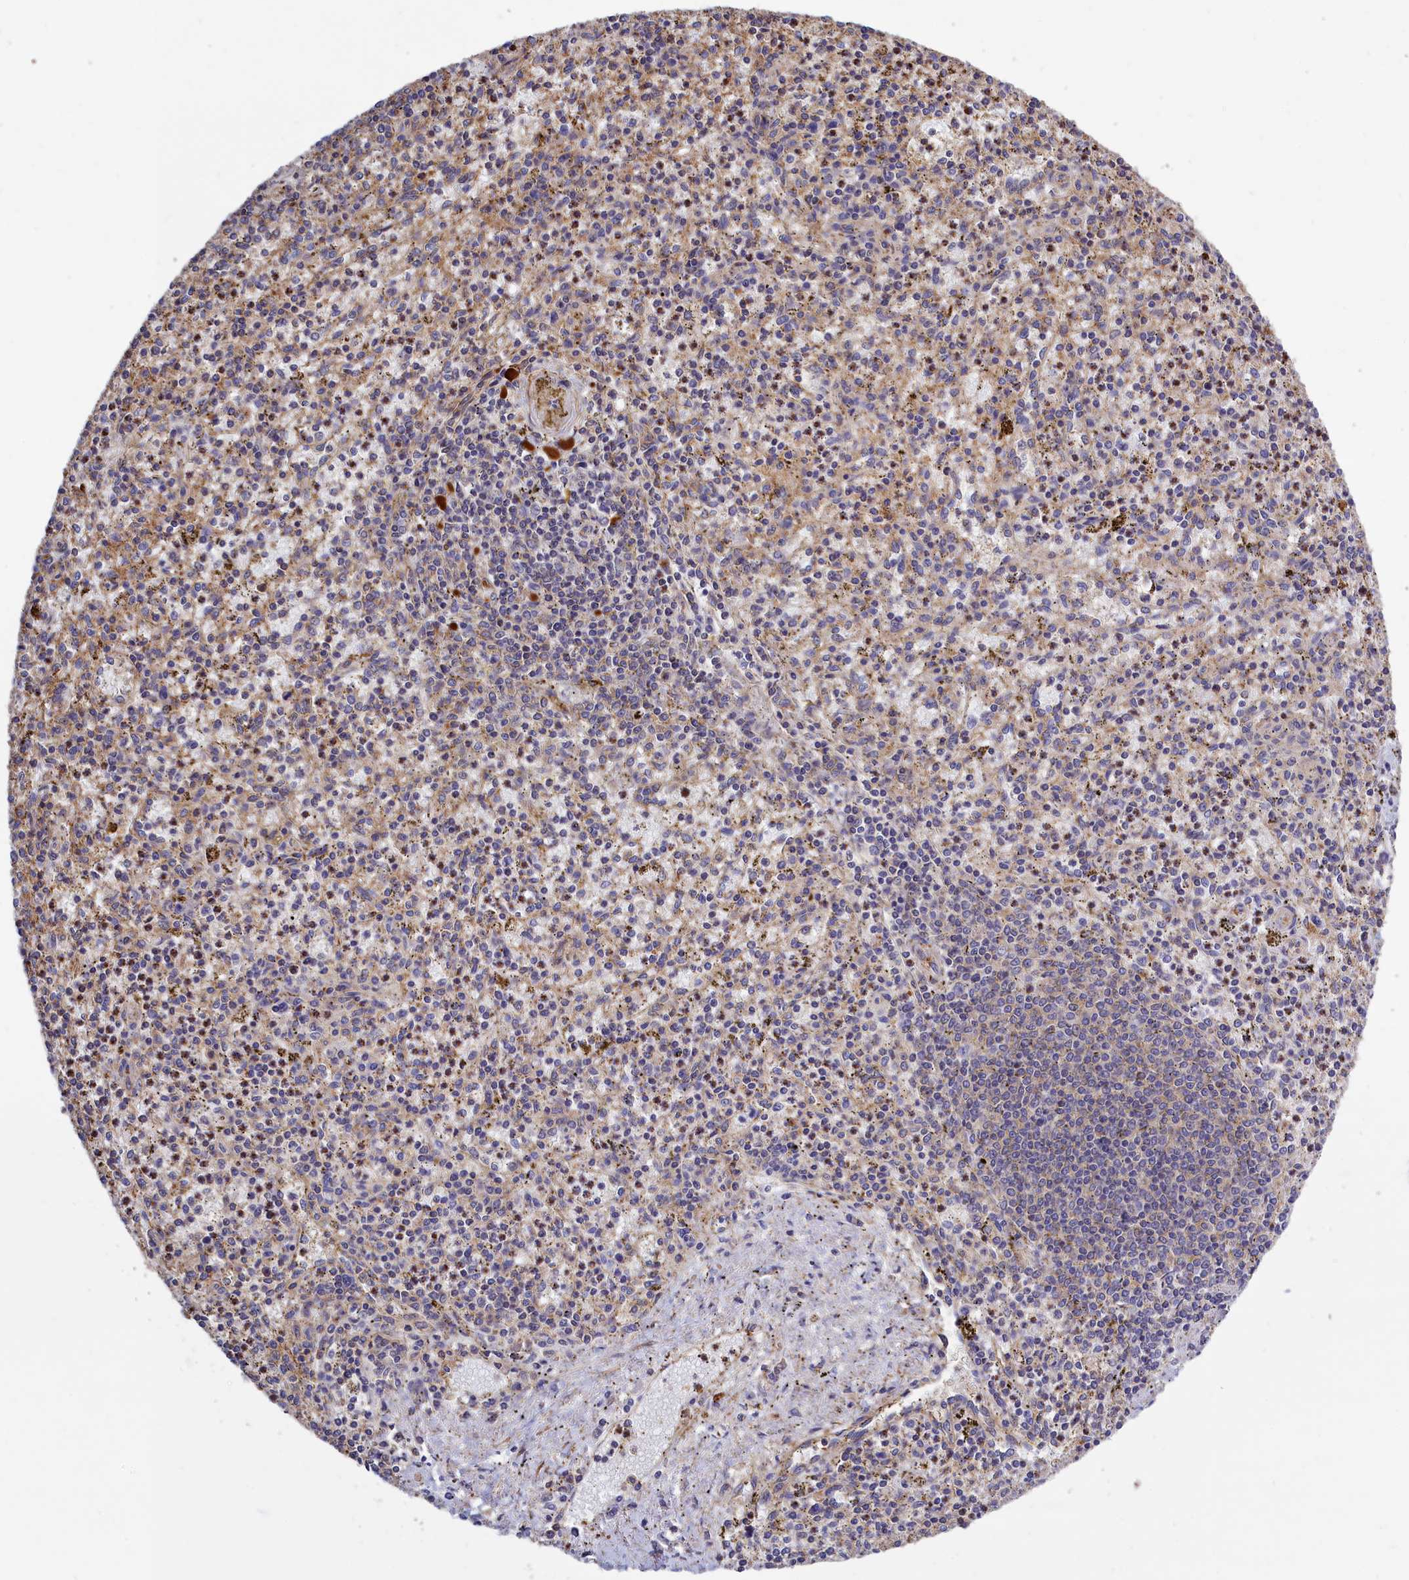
{"staining": {"intensity": "negative", "quantity": "none", "location": "none"}, "tissue": "spleen", "cell_type": "Cells in red pulp", "image_type": "normal", "snomed": [{"axis": "morphology", "description": "Normal tissue, NOS"}, {"axis": "topography", "description": "Spleen"}], "caption": "This is an IHC image of benign human spleen. There is no staining in cells in red pulp.", "gene": "ANKRD27", "patient": {"sex": "male", "age": 72}}